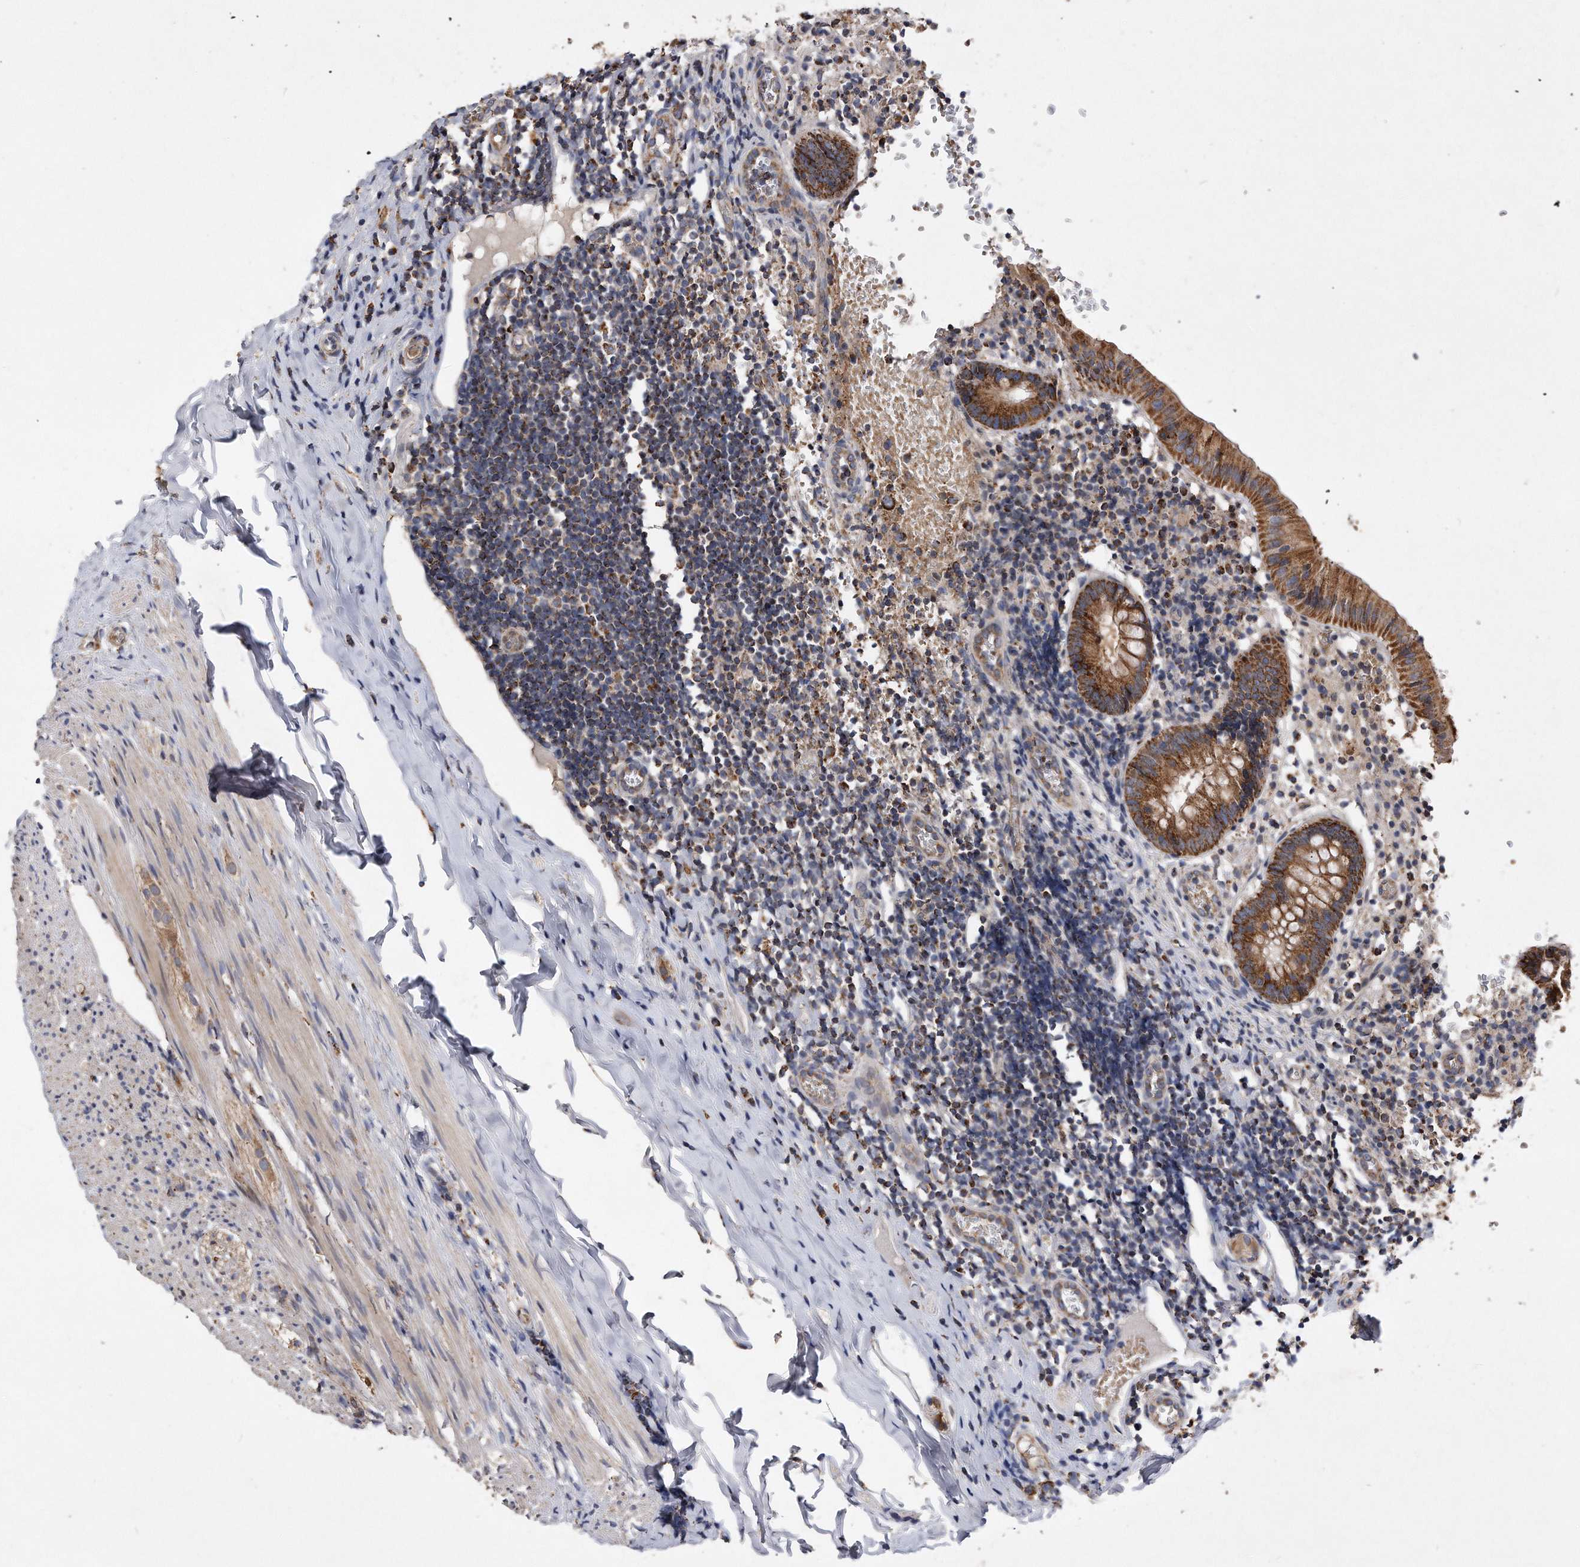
{"staining": {"intensity": "moderate", "quantity": ">75%", "location": "cytoplasmic/membranous"}, "tissue": "appendix", "cell_type": "Glandular cells", "image_type": "normal", "snomed": [{"axis": "morphology", "description": "Normal tissue, NOS"}, {"axis": "topography", "description": "Appendix"}], "caption": "DAB (3,3'-diaminobenzidine) immunohistochemical staining of benign human appendix demonstrates moderate cytoplasmic/membranous protein positivity in about >75% of glandular cells. The staining was performed using DAB, with brown indicating positive protein expression. Nuclei are stained blue with hematoxylin.", "gene": "PPP5C", "patient": {"sex": "male", "age": 8}}